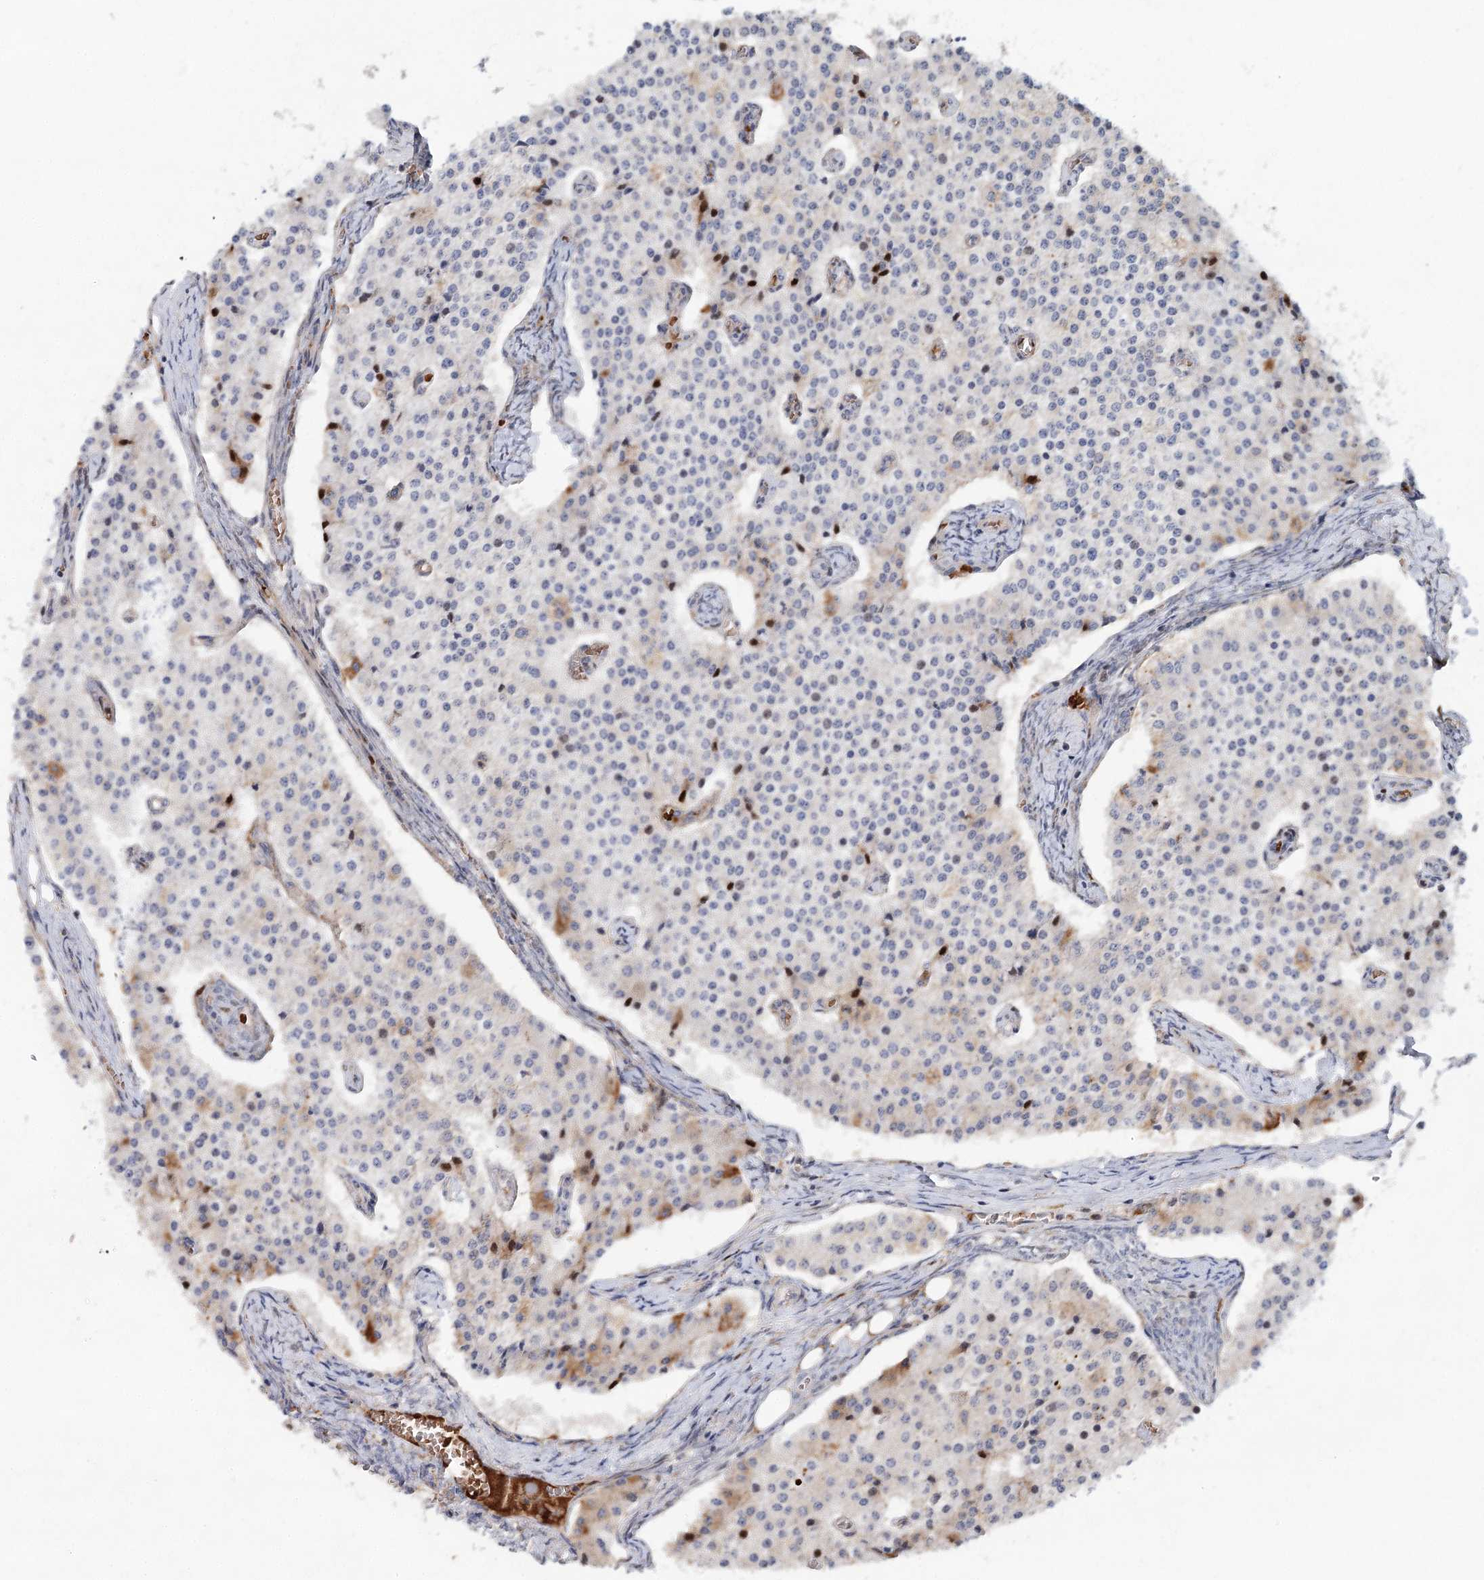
{"staining": {"intensity": "moderate", "quantity": "<25%", "location": "cytoplasmic/membranous,nuclear"}, "tissue": "carcinoid", "cell_type": "Tumor cells", "image_type": "cancer", "snomed": [{"axis": "morphology", "description": "Carcinoid, malignant, NOS"}, {"axis": "topography", "description": "Colon"}], "caption": "A brown stain shows moderate cytoplasmic/membranous and nuclear positivity of a protein in malignant carcinoid tumor cells. (Stains: DAB (3,3'-diaminobenzidine) in brown, nuclei in blue, Microscopy: brightfield microscopy at high magnification).", "gene": "SLC19A3", "patient": {"sex": "female", "age": 52}}